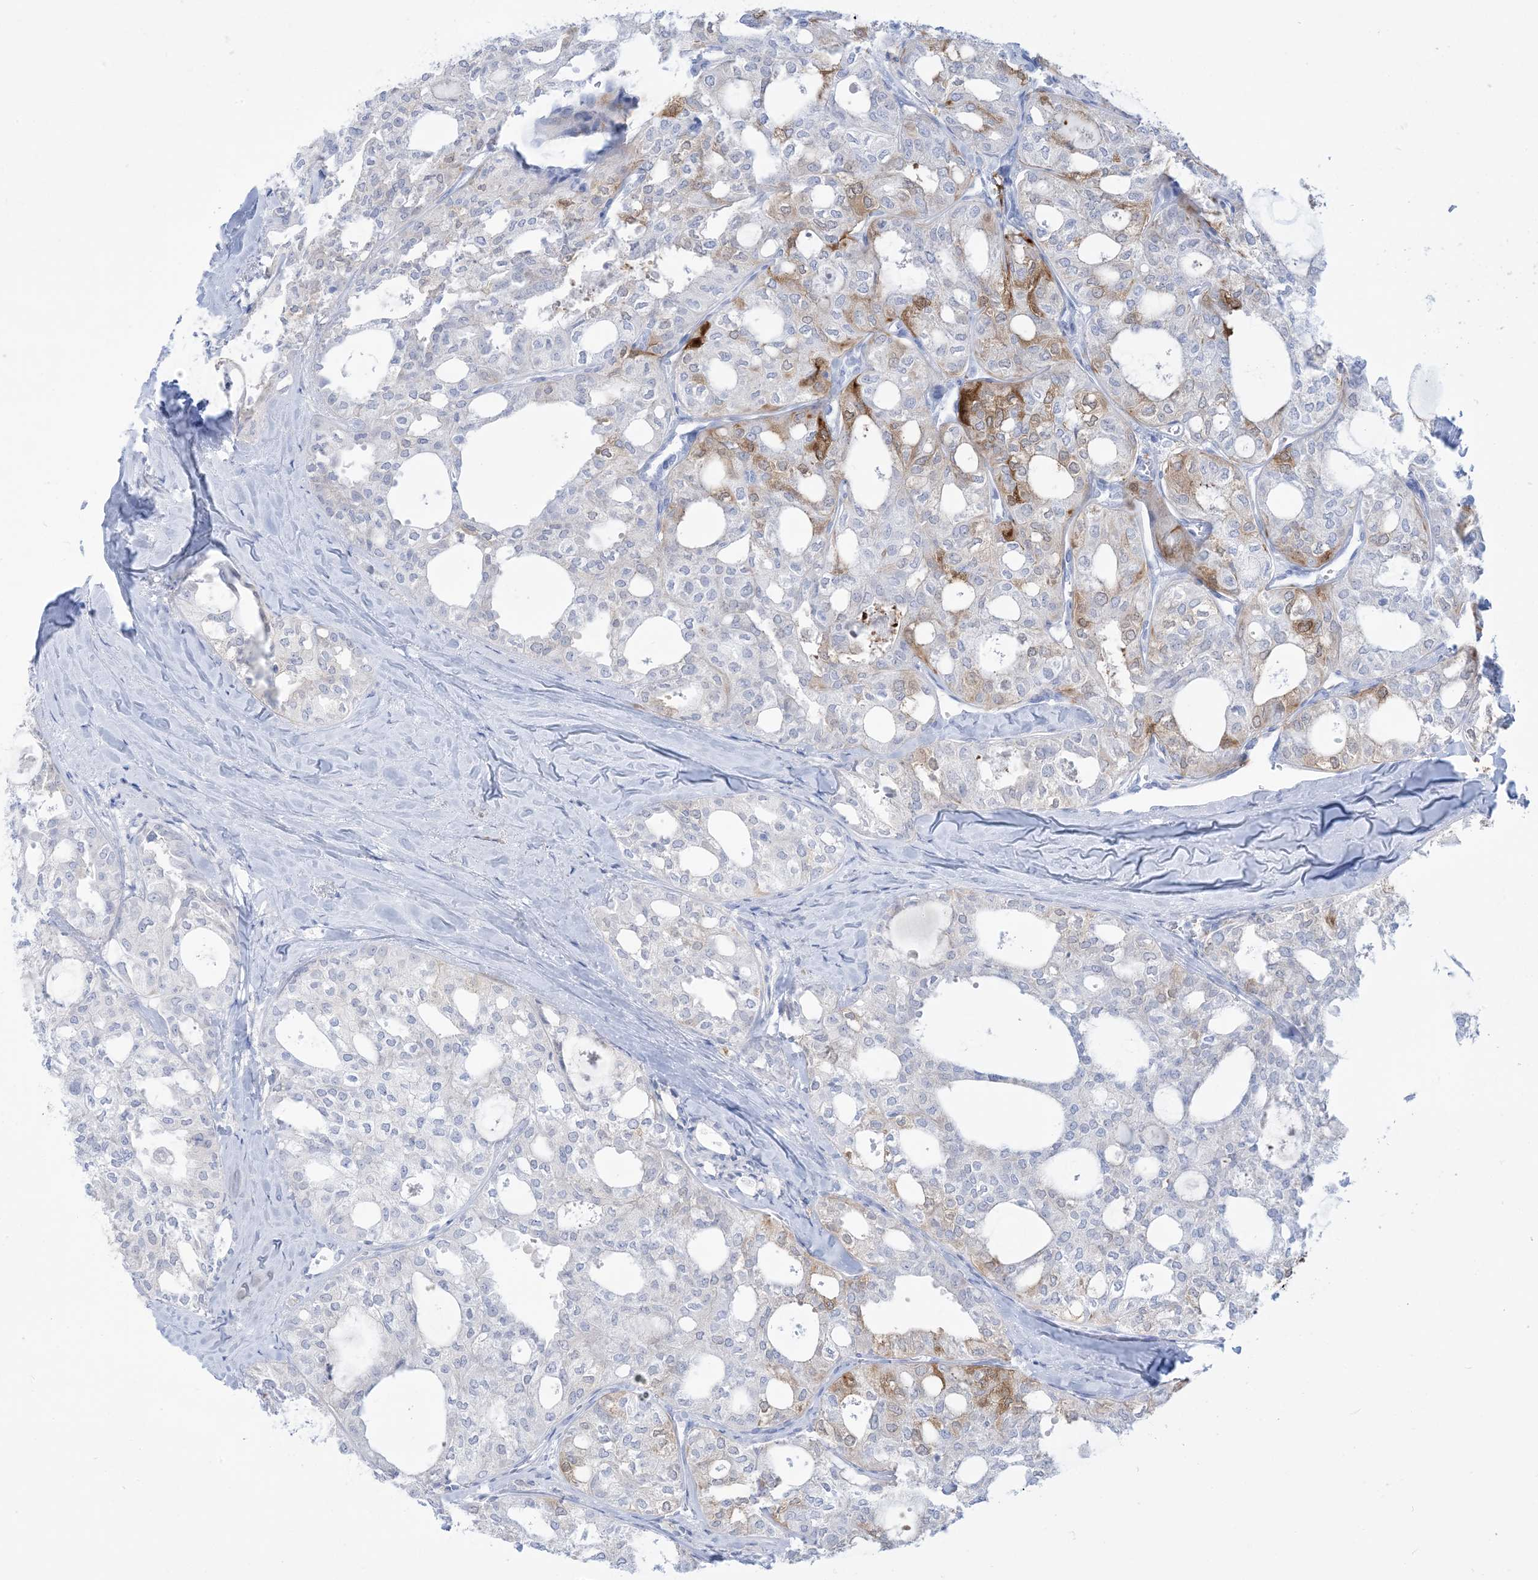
{"staining": {"intensity": "moderate", "quantity": "<25%", "location": "cytoplasmic/membranous"}, "tissue": "thyroid cancer", "cell_type": "Tumor cells", "image_type": "cancer", "snomed": [{"axis": "morphology", "description": "Follicular adenoma carcinoma, NOS"}, {"axis": "topography", "description": "Thyroid gland"}], "caption": "Thyroid follicular adenoma carcinoma tissue reveals moderate cytoplasmic/membranous expression in about <25% of tumor cells", "gene": "MARS2", "patient": {"sex": "male", "age": 75}}